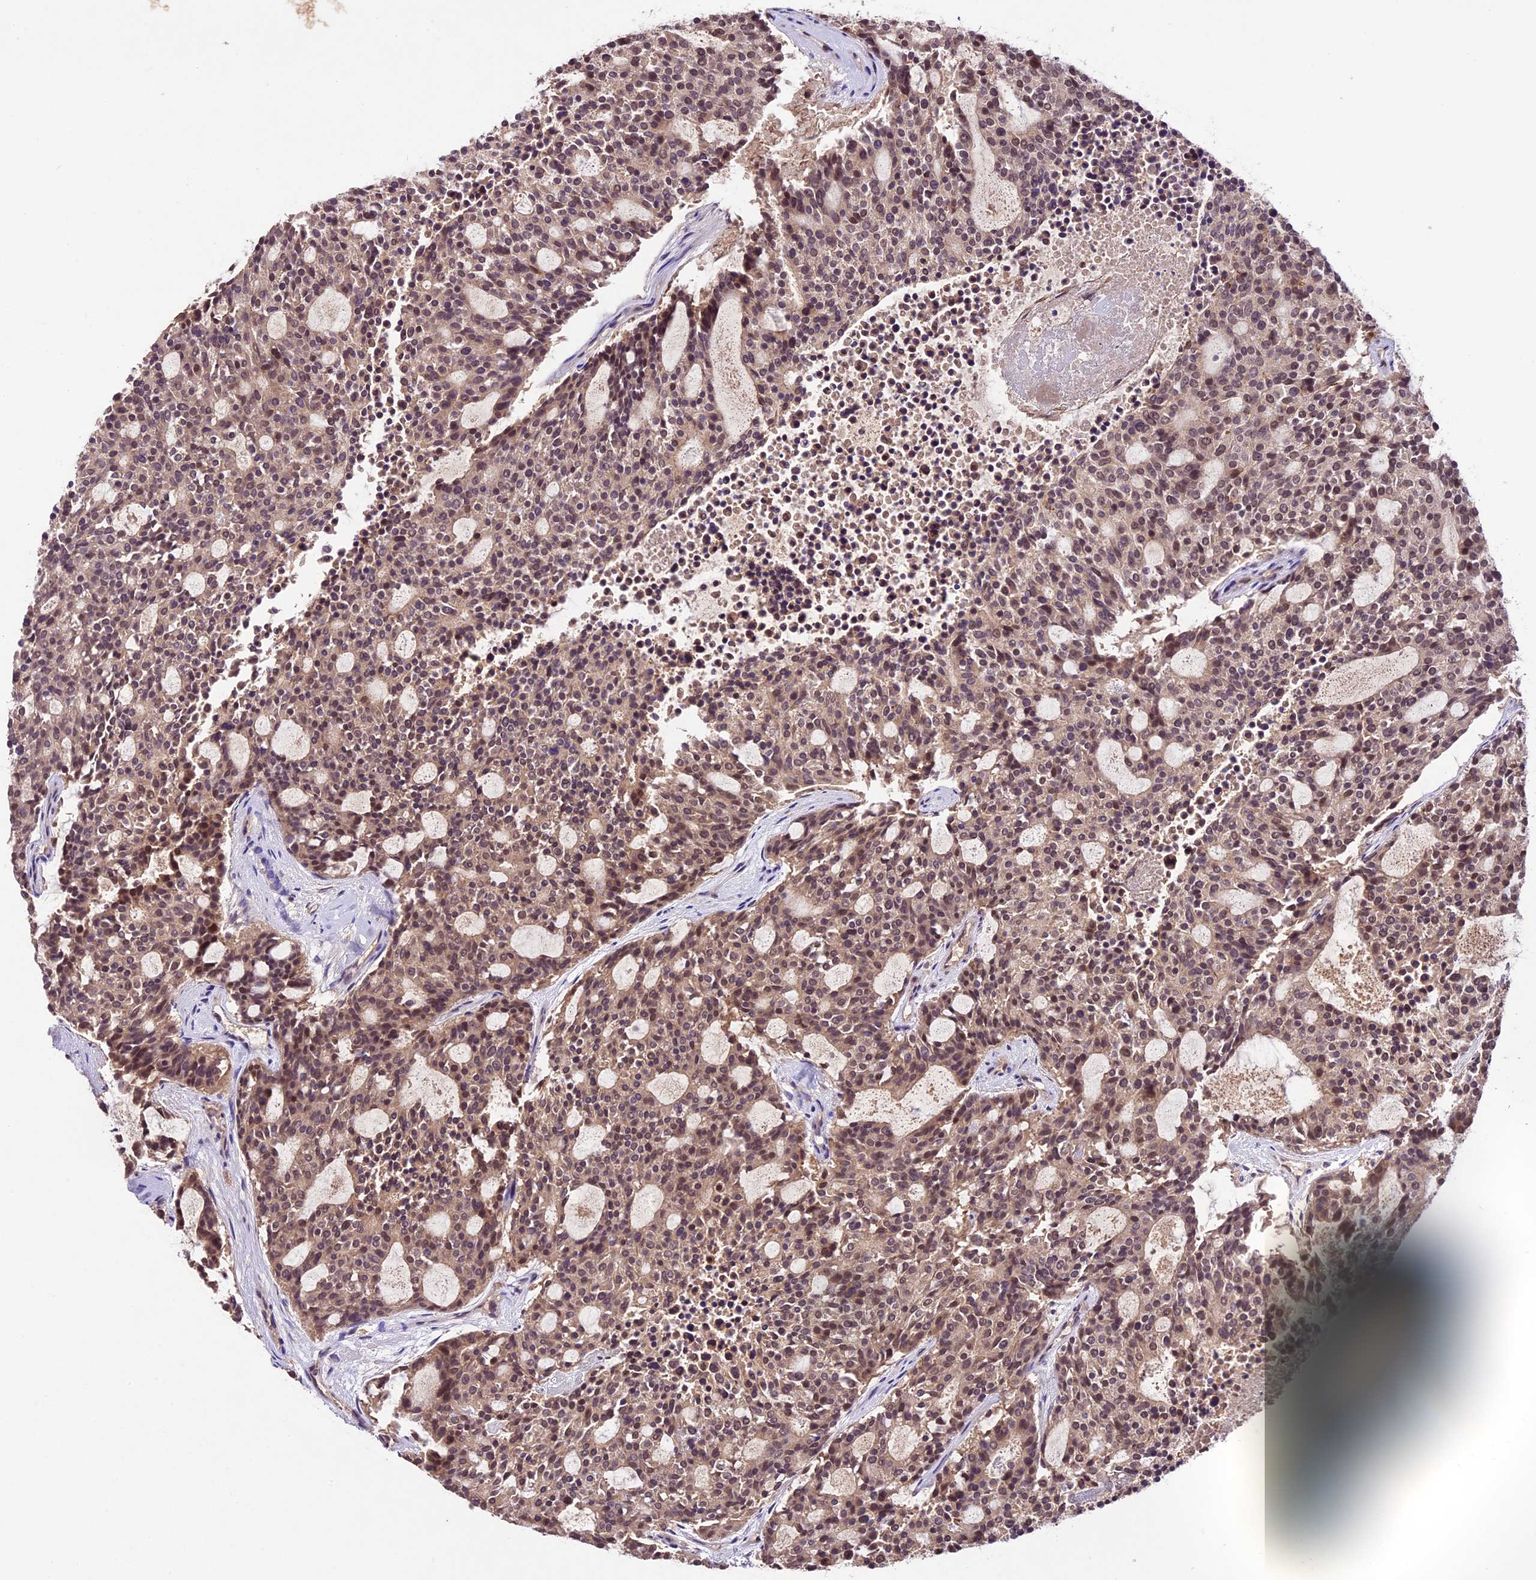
{"staining": {"intensity": "moderate", "quantity": ">75%", "location": "cytoplasmic/membranous,nuclear"}, "tissue": "carcinoid", "cell_type": "Tumor cells", "image_type": "cancer", "snomed": [{"axis": "morphology", "description": "Carcinoid, malignant, NOS"}, {"axis": "topography", "description": "Pancreas"}], "caption": "Malignant carcinoid stained with a brown dye exhibits moderate cytoplasmic/membranous and nuclear positive positivity in about >75% of tumor cells.", "gene": "ATP10A", "patient": {"sex": "female", "age": 54}}